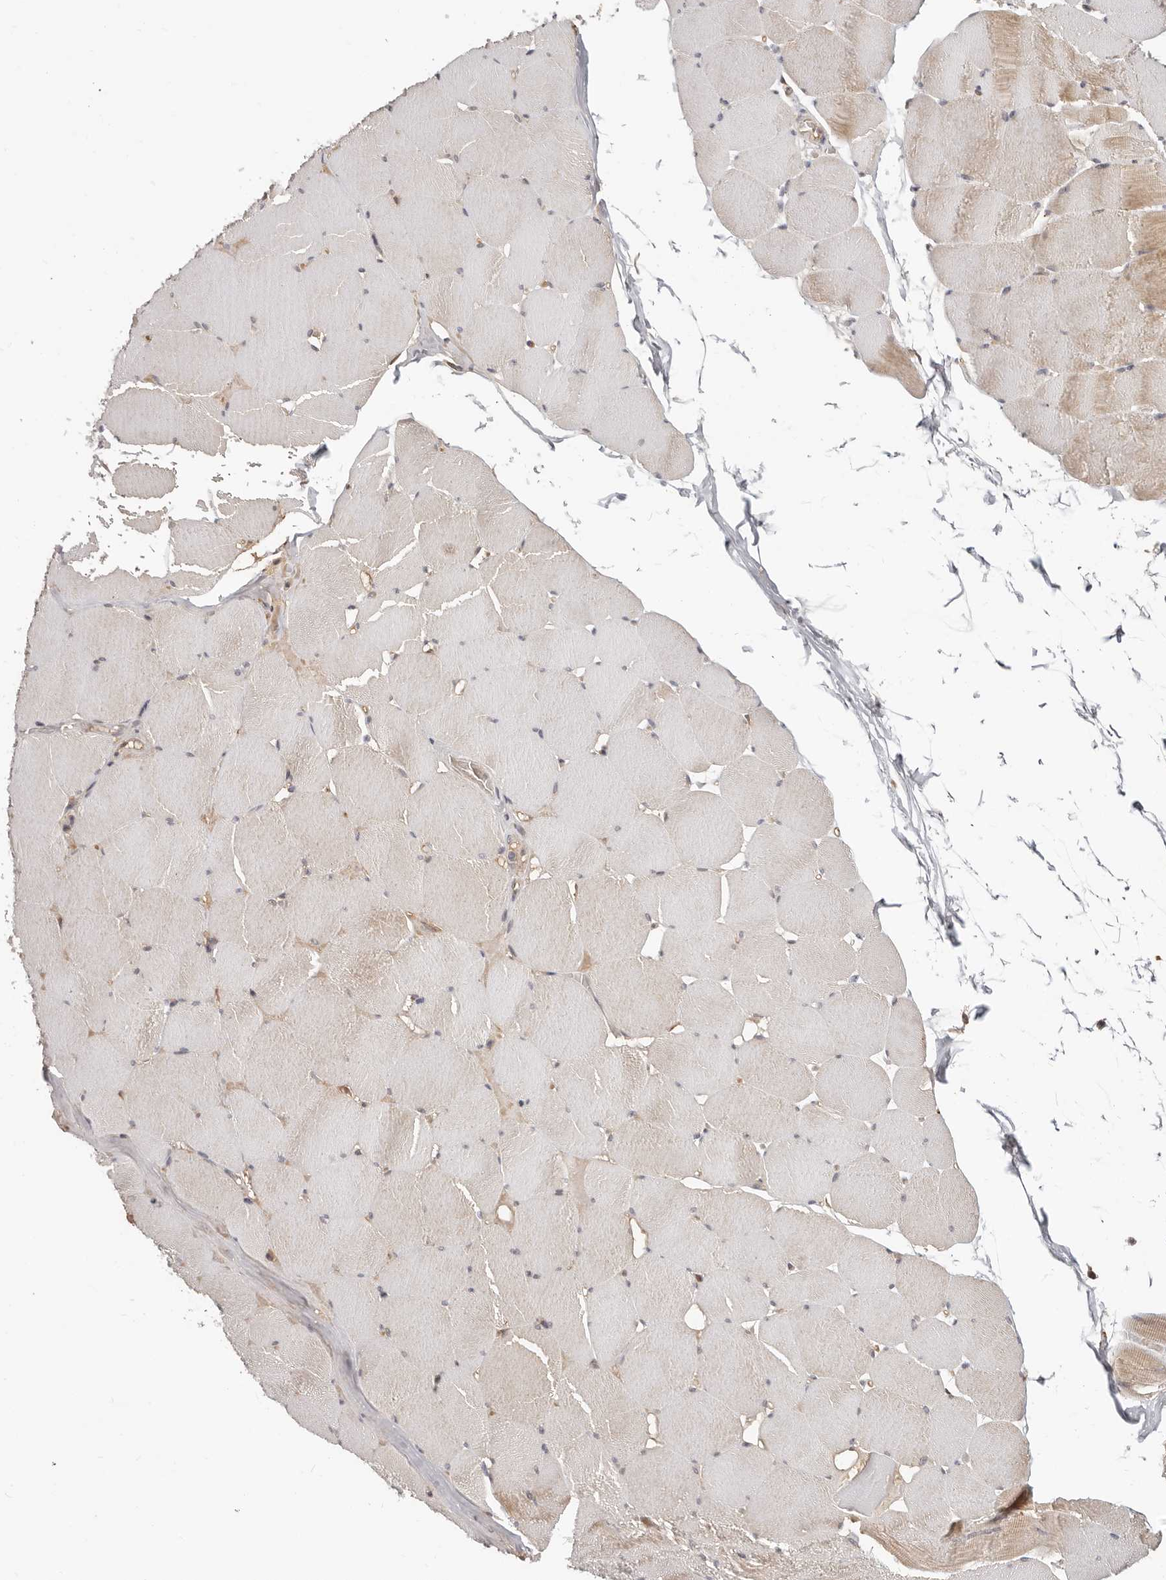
{"staining": {"intensity": "moderate", "quantity": "<25%", "location": "cytoplasmic/membranous"}, "tissue": "skeletal muscle", "cell_type": "Myocytes", "image_type": "normal", "snomed": [{"axis": "morphology", "description": "Normal tissue, NOS"}, {"axis": "topography", "description": "Skeletal muscle"}], "caption": "Protein staining of normal skeletal muscle displays moderate cytoplasmic/membranous expression in about <25% of myocytes. (DAB = brown stain, brightfield microscopy at high magnification).", "gene": "ZRANB1", "patient": {"sex": "male", "age": 62}}